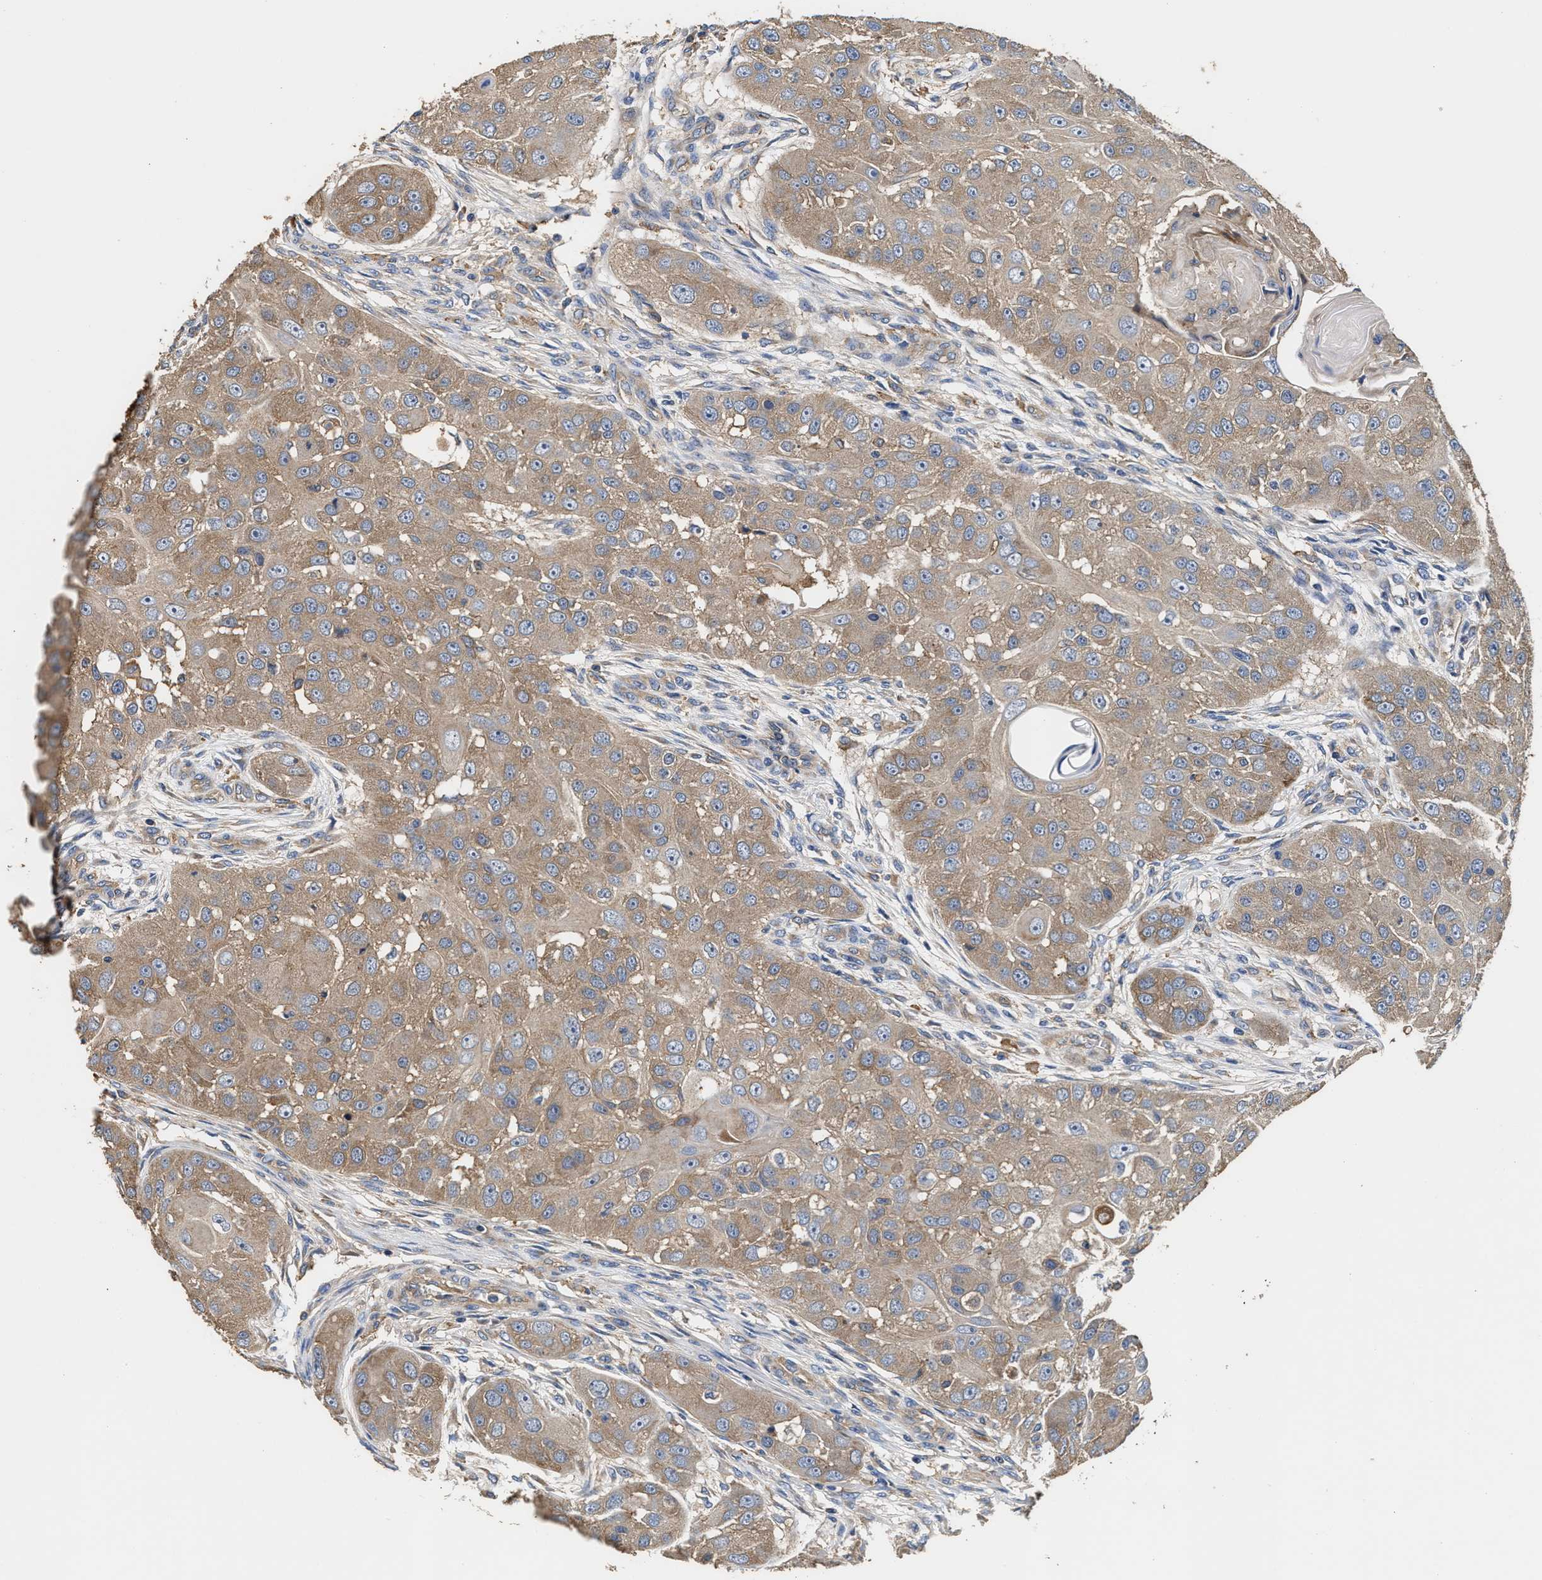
{"staining": {"intensity": "weak", "quantity": ">75%", "location": "cytoplasmic/membranous"}, "tissue": "head and neck cancer", "cell_type": "Tumor cells", "image_type": "cancer", "snomed": [{"axis": "morphology", "description": "Normal tissue, NOS"}, {"axis": "morphology", "description": "Squamous cell carcinoma, NOS"}, {"axis": "topography", "description": "Skeletal muscle"}, {"axis": "topography", "description": "Head-Neck"}], "caption": "Tumor cells reveal low levels of weak cytoplasmic/membranous expression in approximately >75% of cells in head and neck squamous cell carcinoma. The protein of interest is stained brown, and the nuclei are stained in blue (DAB (3,3'-diaminobenzidine) IHC with brightfield microscopy, high magnification).", "gene": "KLB", "patient": {"sex": "male", "age": 51}}